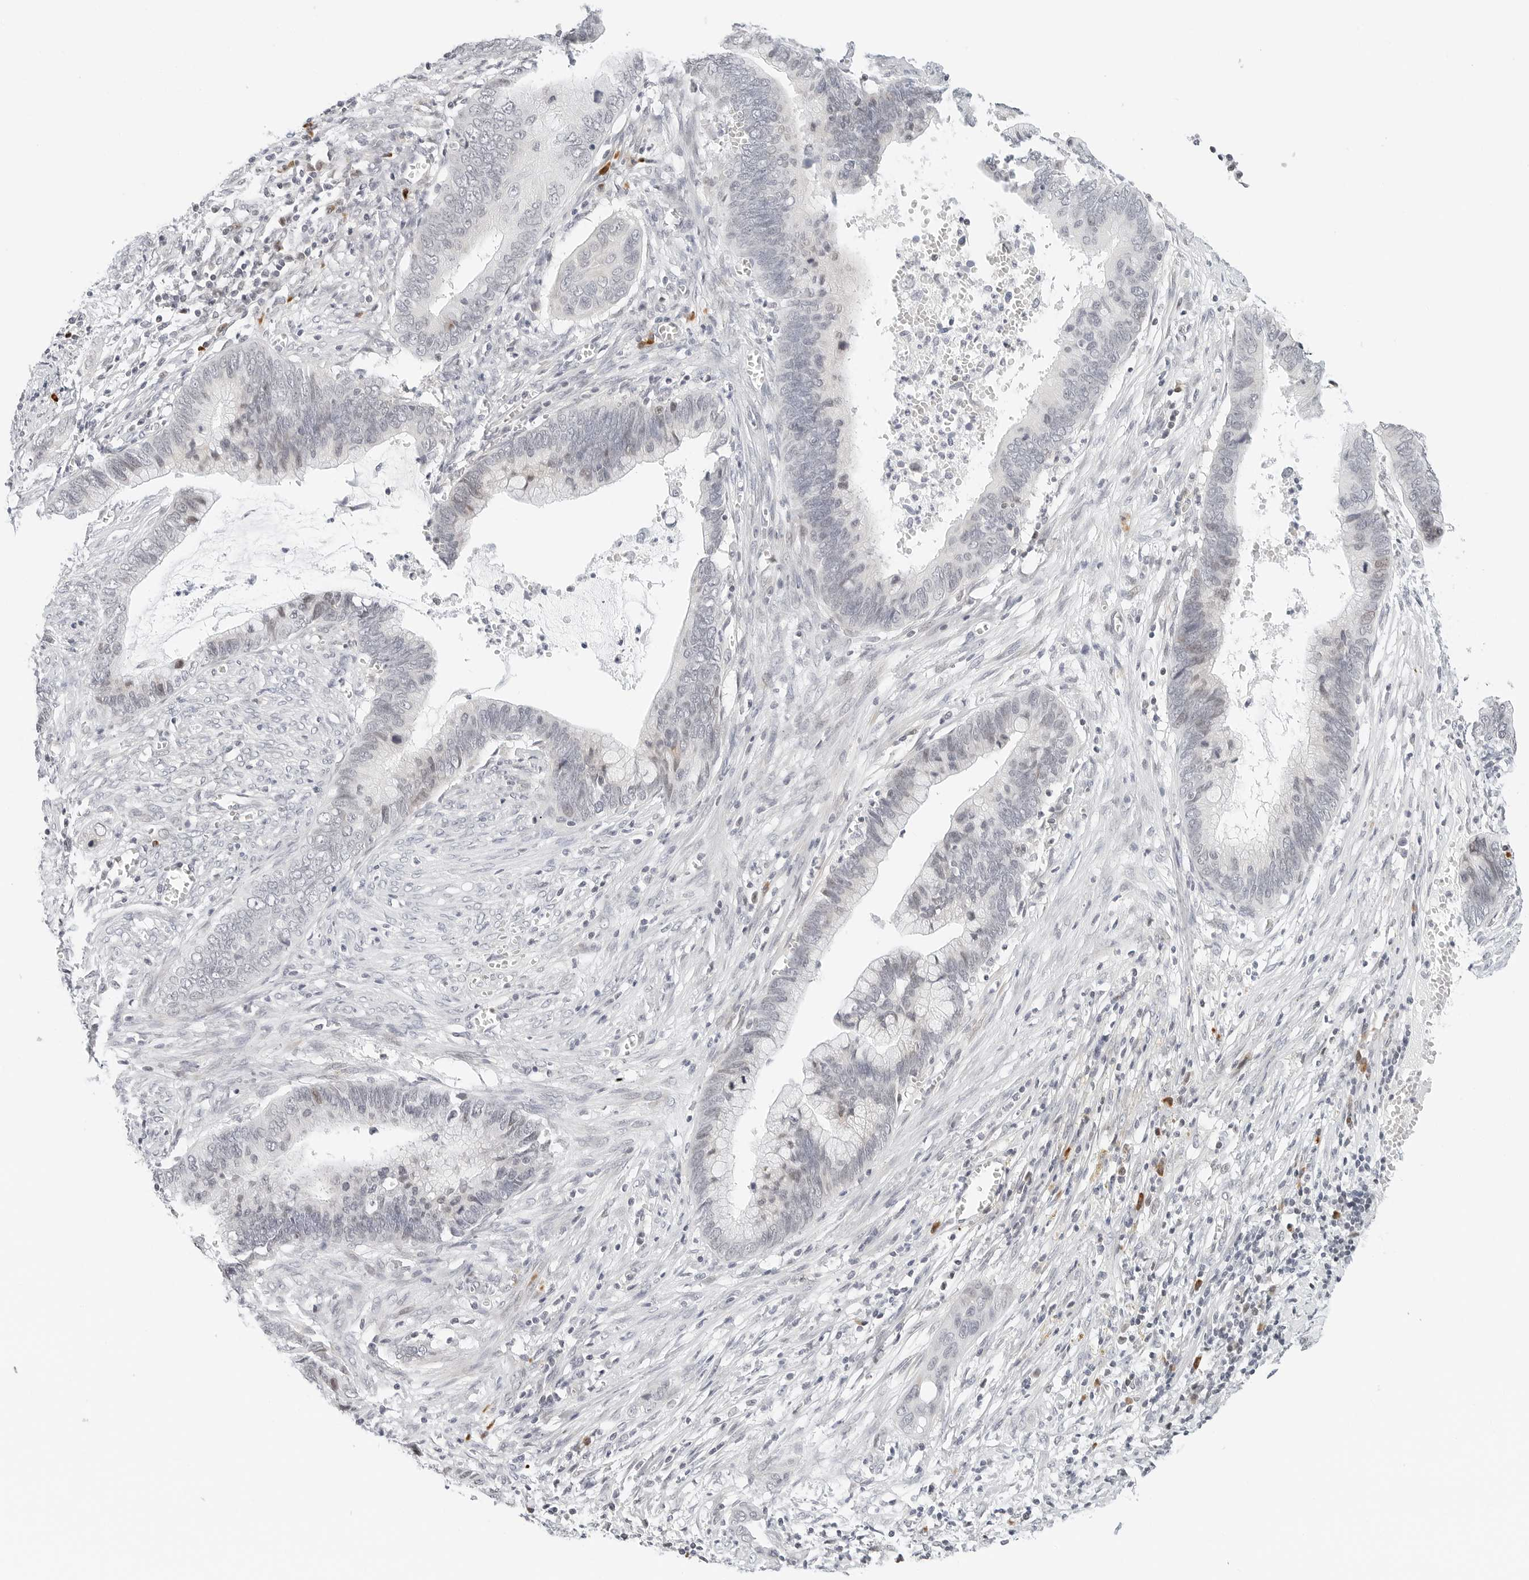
{"staining": {"intensity": "negative", "quantity": "none", "location": "none"}, "tissue": "cervical cancer", "cell_type": "Tumor cells", "image_type": "cancer", "snomed": [{"axis": "morphology", "description": "Adenocarcinoma, NOS"}, {"axis": "topography", "description": "Cervix"}], "caption": "Tumor cells are negative for brown protein staining in cervical adenocarcinoma. The staining is performed using DAB (3,3'-diaminobenzidine) brown chromogen with nuclei counter-stained in using hematoxylin.", "gene": "PARP10", "patient": {"sex": "female", "age": 44}}